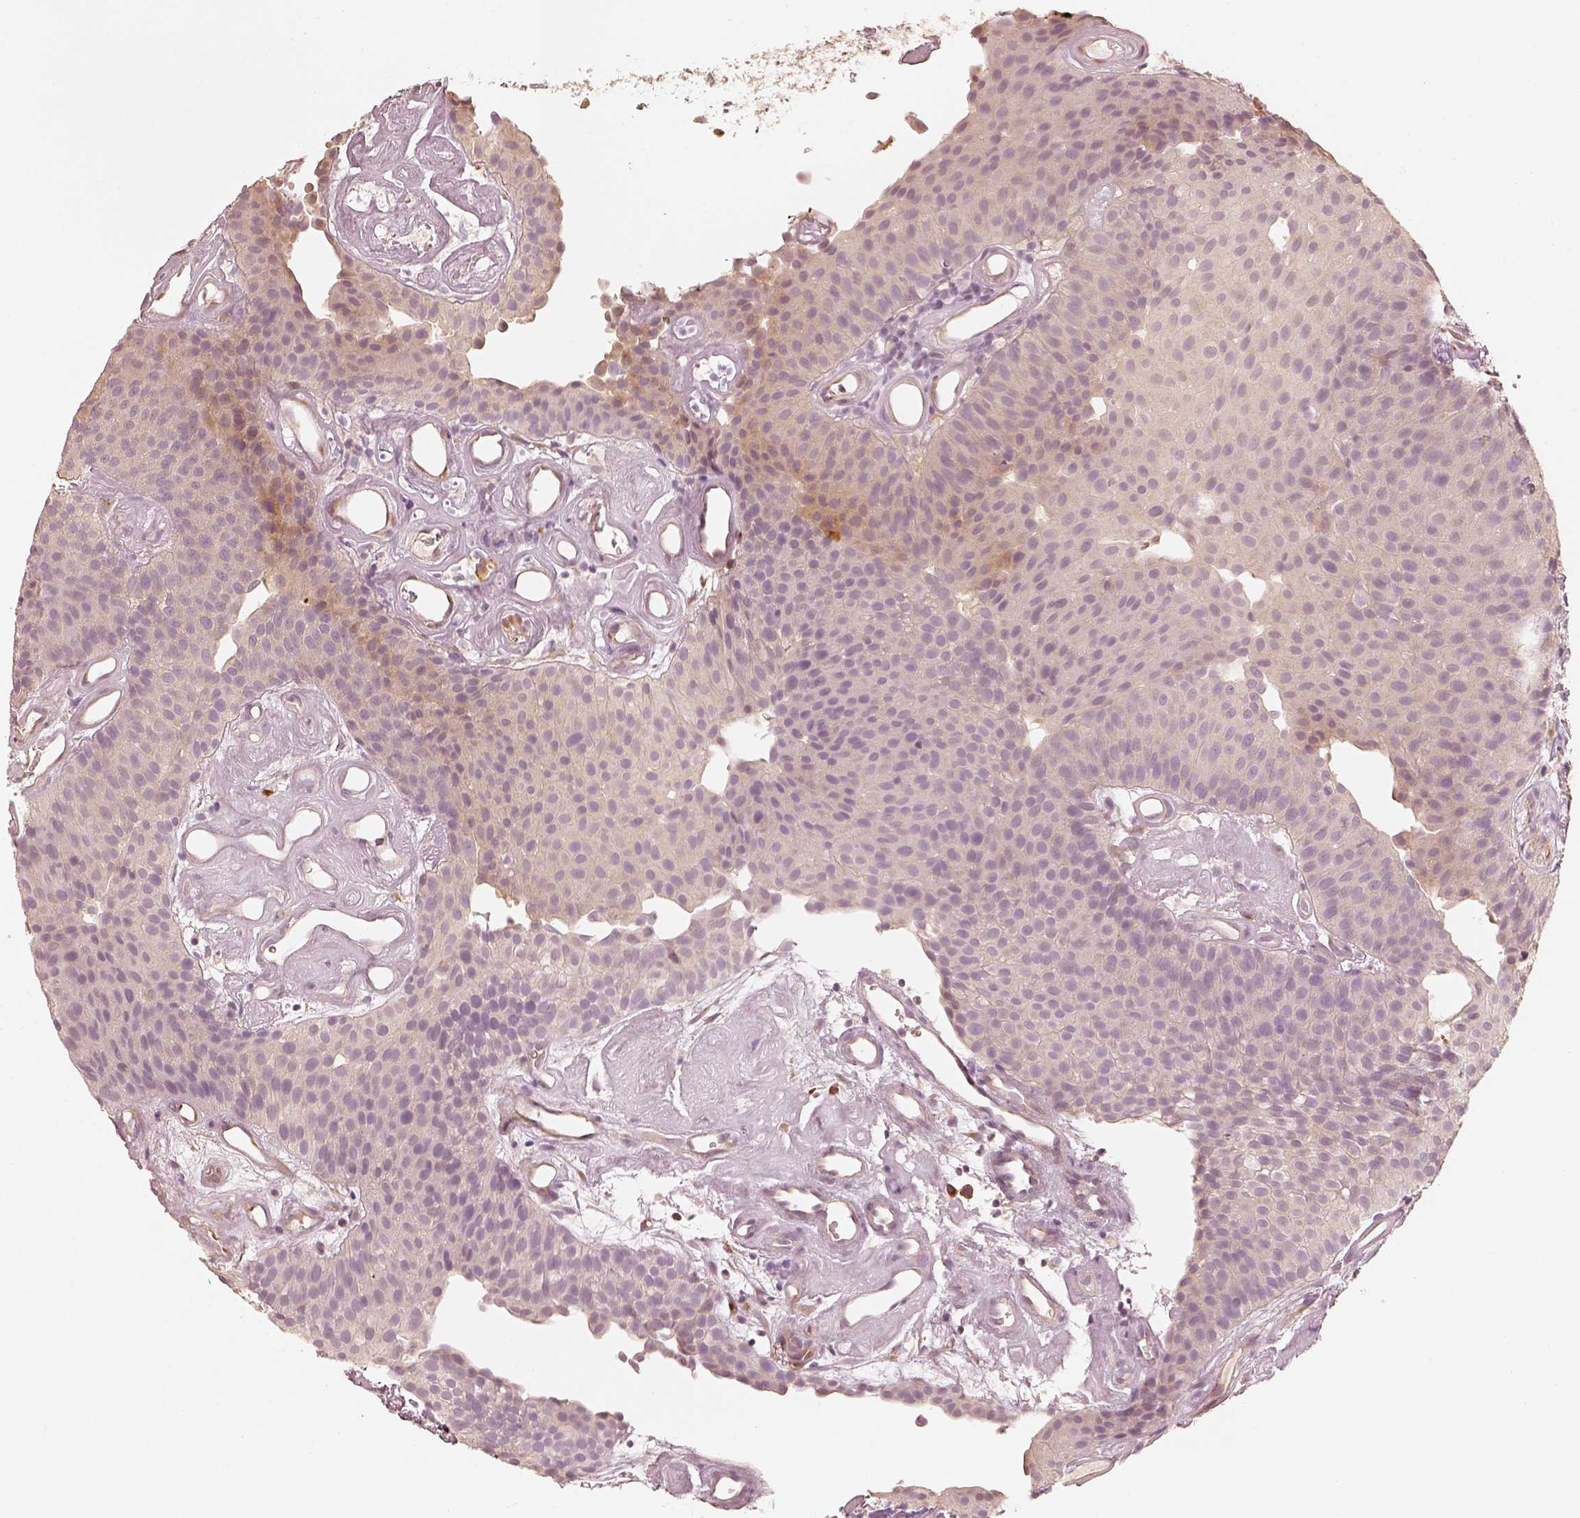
{"staining": {"intensity": "weak", "quantity": "<25%", "location": "cytoplasmic/membranous"}, "tissue": "urothelial cancer", "cell_type": "Tumor cells", "image_type": "cancer", "snomed": [{"axis": "morphology", "description": "Urothelial carcinoma, Low grade"}, {"axis": "topography", "description": "Urinary bladder"}], "caption": "Immunohistochemical staining of human urothelial cancer reveals no significant positivity in tumor cells.", "gene": "GORASP2", "patient": {"sex": "female", "age": 87}}